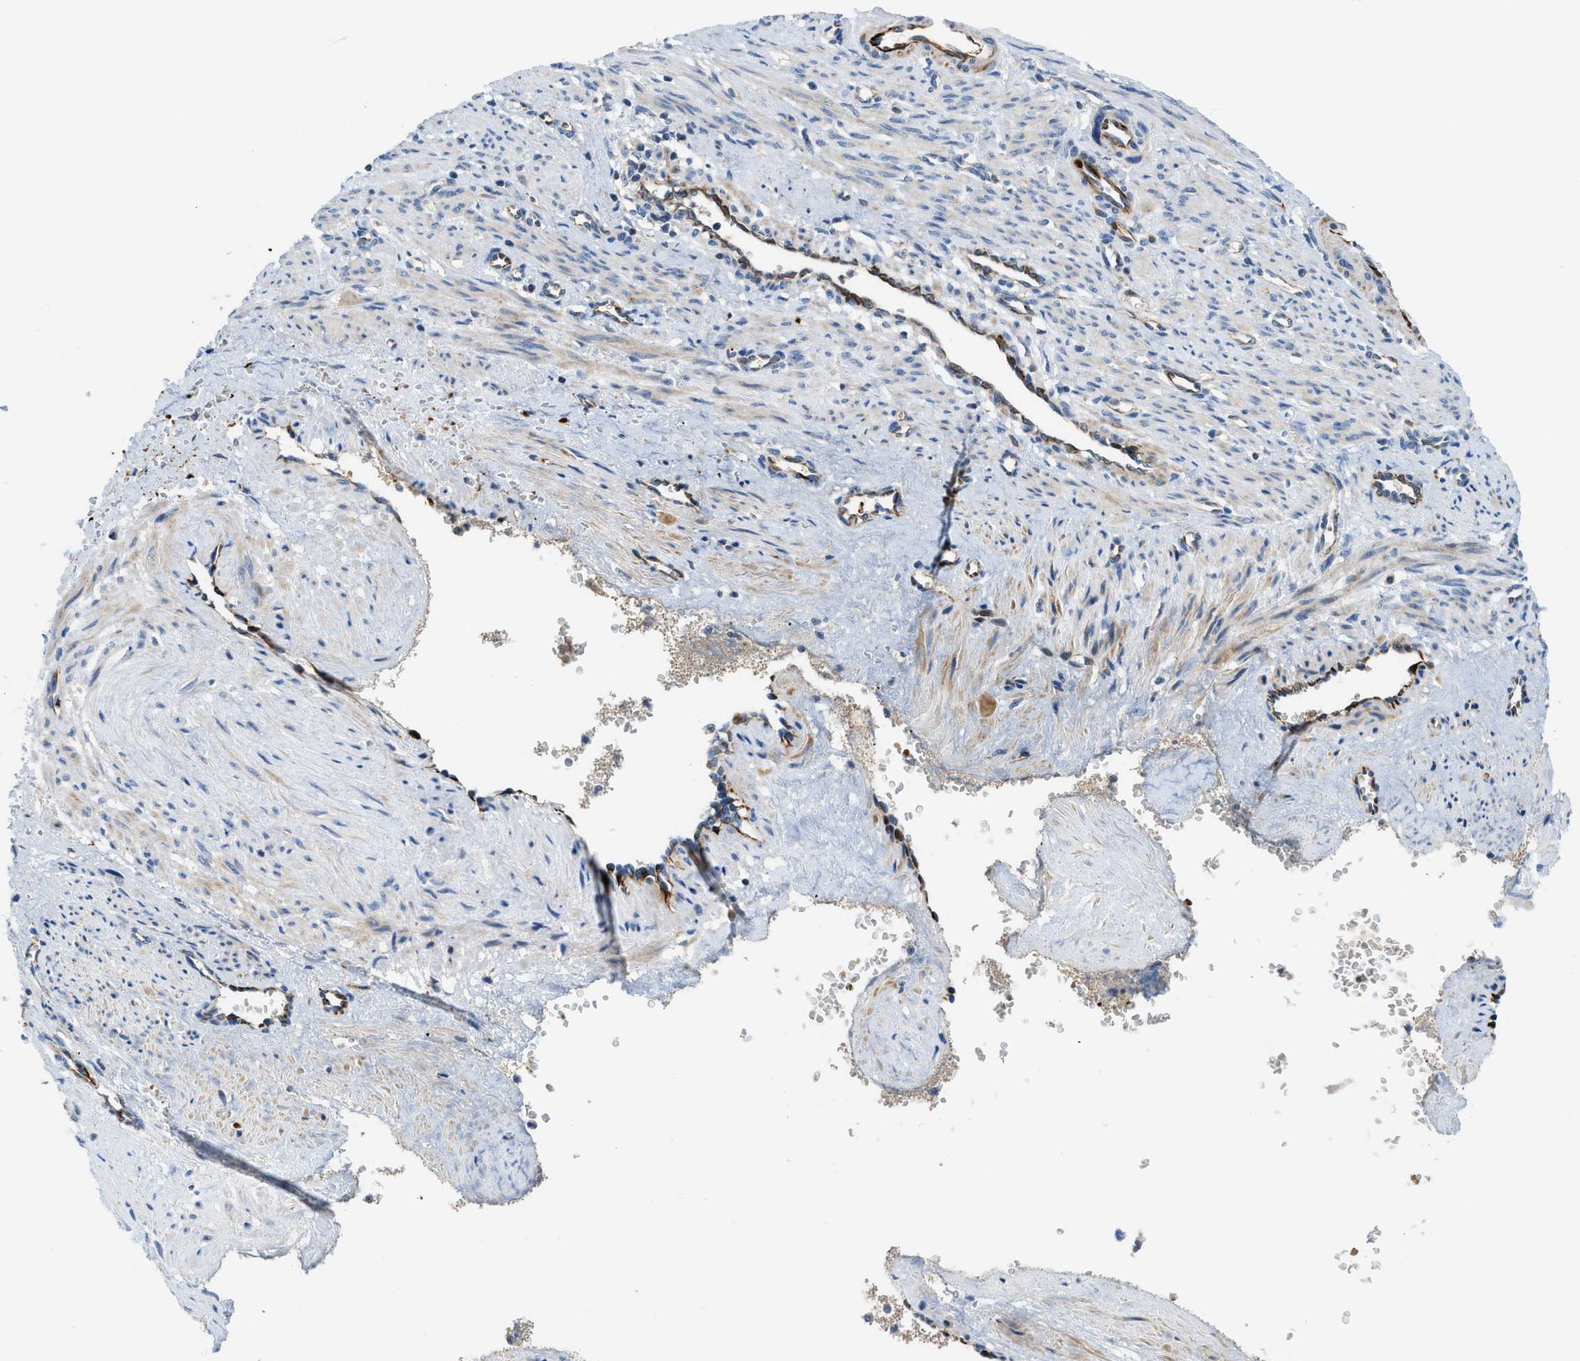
{"staining": {"intensity": "weak", "quantity": "<25%", "location": "cytoplasmic/membranous"}, "tissue": "smooth muscle", "cell_type": "Smooth muscle cells", "image_type": "normal", "snomed": [{"axis": "morphology", "description": "Normal tissue, NOS"}, {"axis": "topography", "description": "Endometrium"}], "caption": "Histopathology image shows no protein expression in smooth muscle cells of normal smooth muscle.", "gene": "ZNF831", "patient": {"sex": "female", "age": 33}}